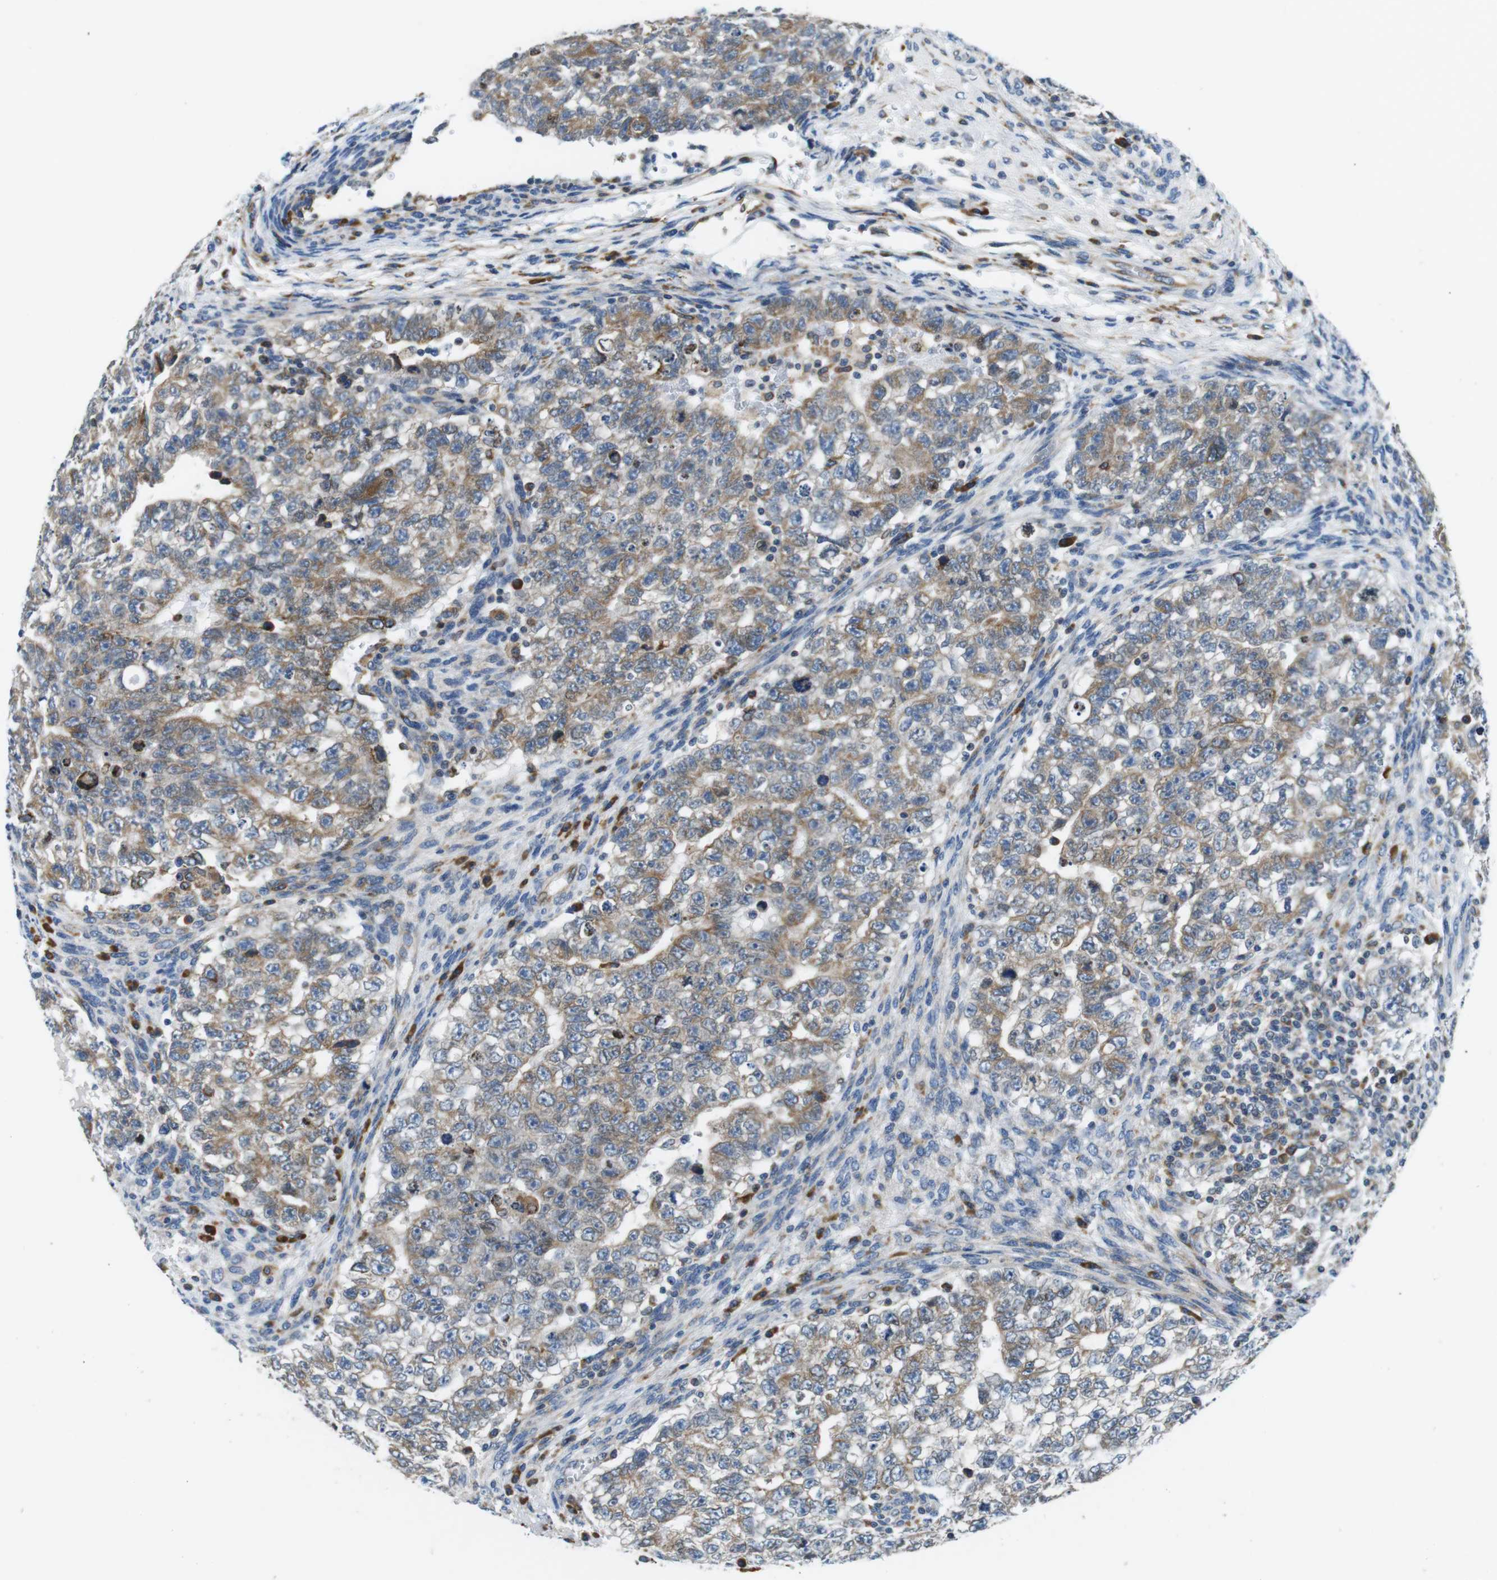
{"staining": {"intensity": "weak", "quantity": ">75%", "location": "cytoplasmic/membranous"}, "tissue": "testis cancer", "cell_type": "Tumor cells", "image_type": "cancer", "snomed": [{"axis": "morphology", "description": "Seminoma, NOS"}, {"axis": "morphology", "description": "Carcinoma, Embryonal, NOS"}, {"axis": "topography", "description": "Testis"}], "caption": "This micrograph demonstrates immunohistochemistry (IHC) staining of human testis cancer, with low weak cytoplasmic/membranous staining in approximately >75% of tumor cells.", "gene": "UGGT1", "patient": {"sex": "male", "age": 38}}